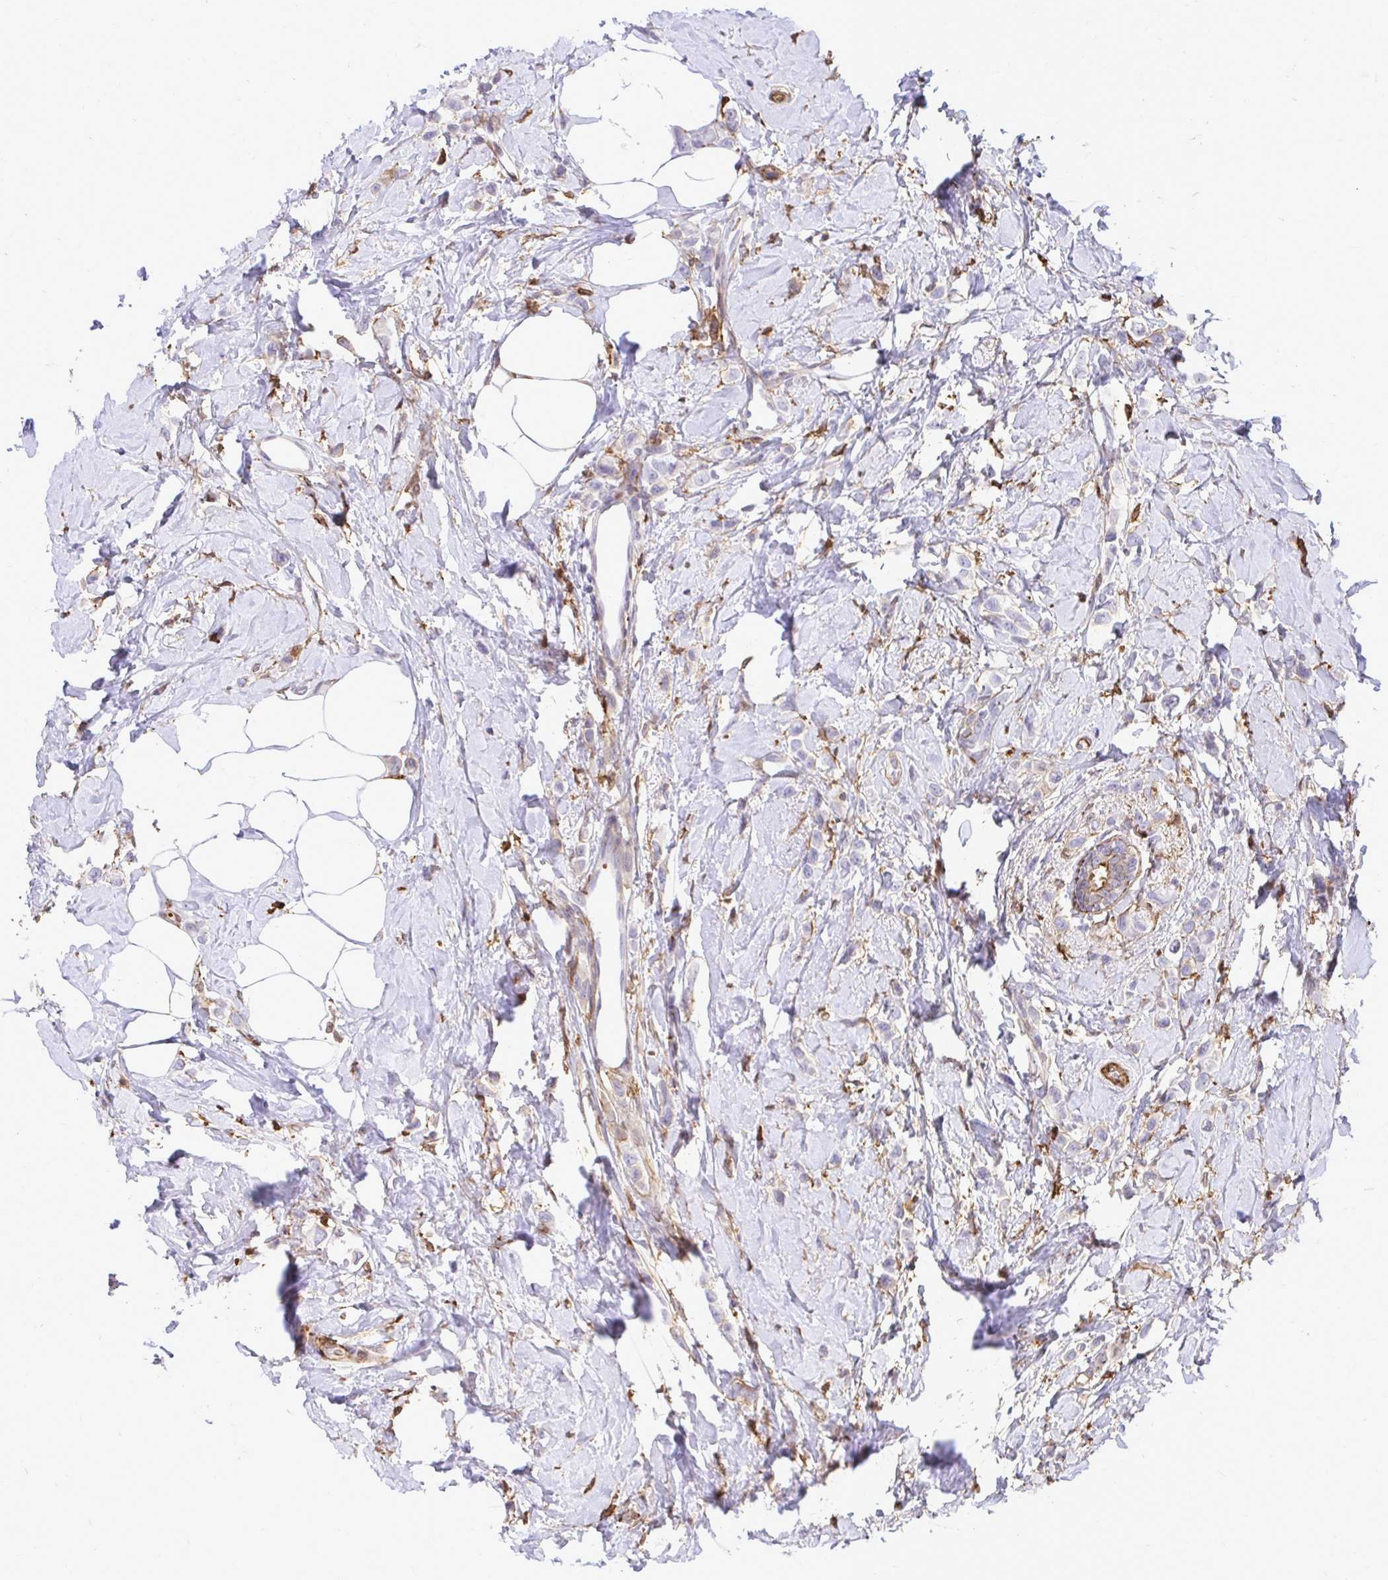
{"staining": {"intensity": "negative", "quantity": "none", "location": "none"}, "tissue": "breast cancer", "cell_type": "Tumor cells", "image_type": "cancer", "snomed": [{"axis": "morphology", "description": "Lobular carcinoma"}, {"axis": "topography", "description": "Breast"}], "caption": "The immunohistochemistry (IHC) micrograph has no significant positivity in tumor cells of breast cancer tissue.", "gene": "GSN", "patient": {"sex": "female", "age": 66}}